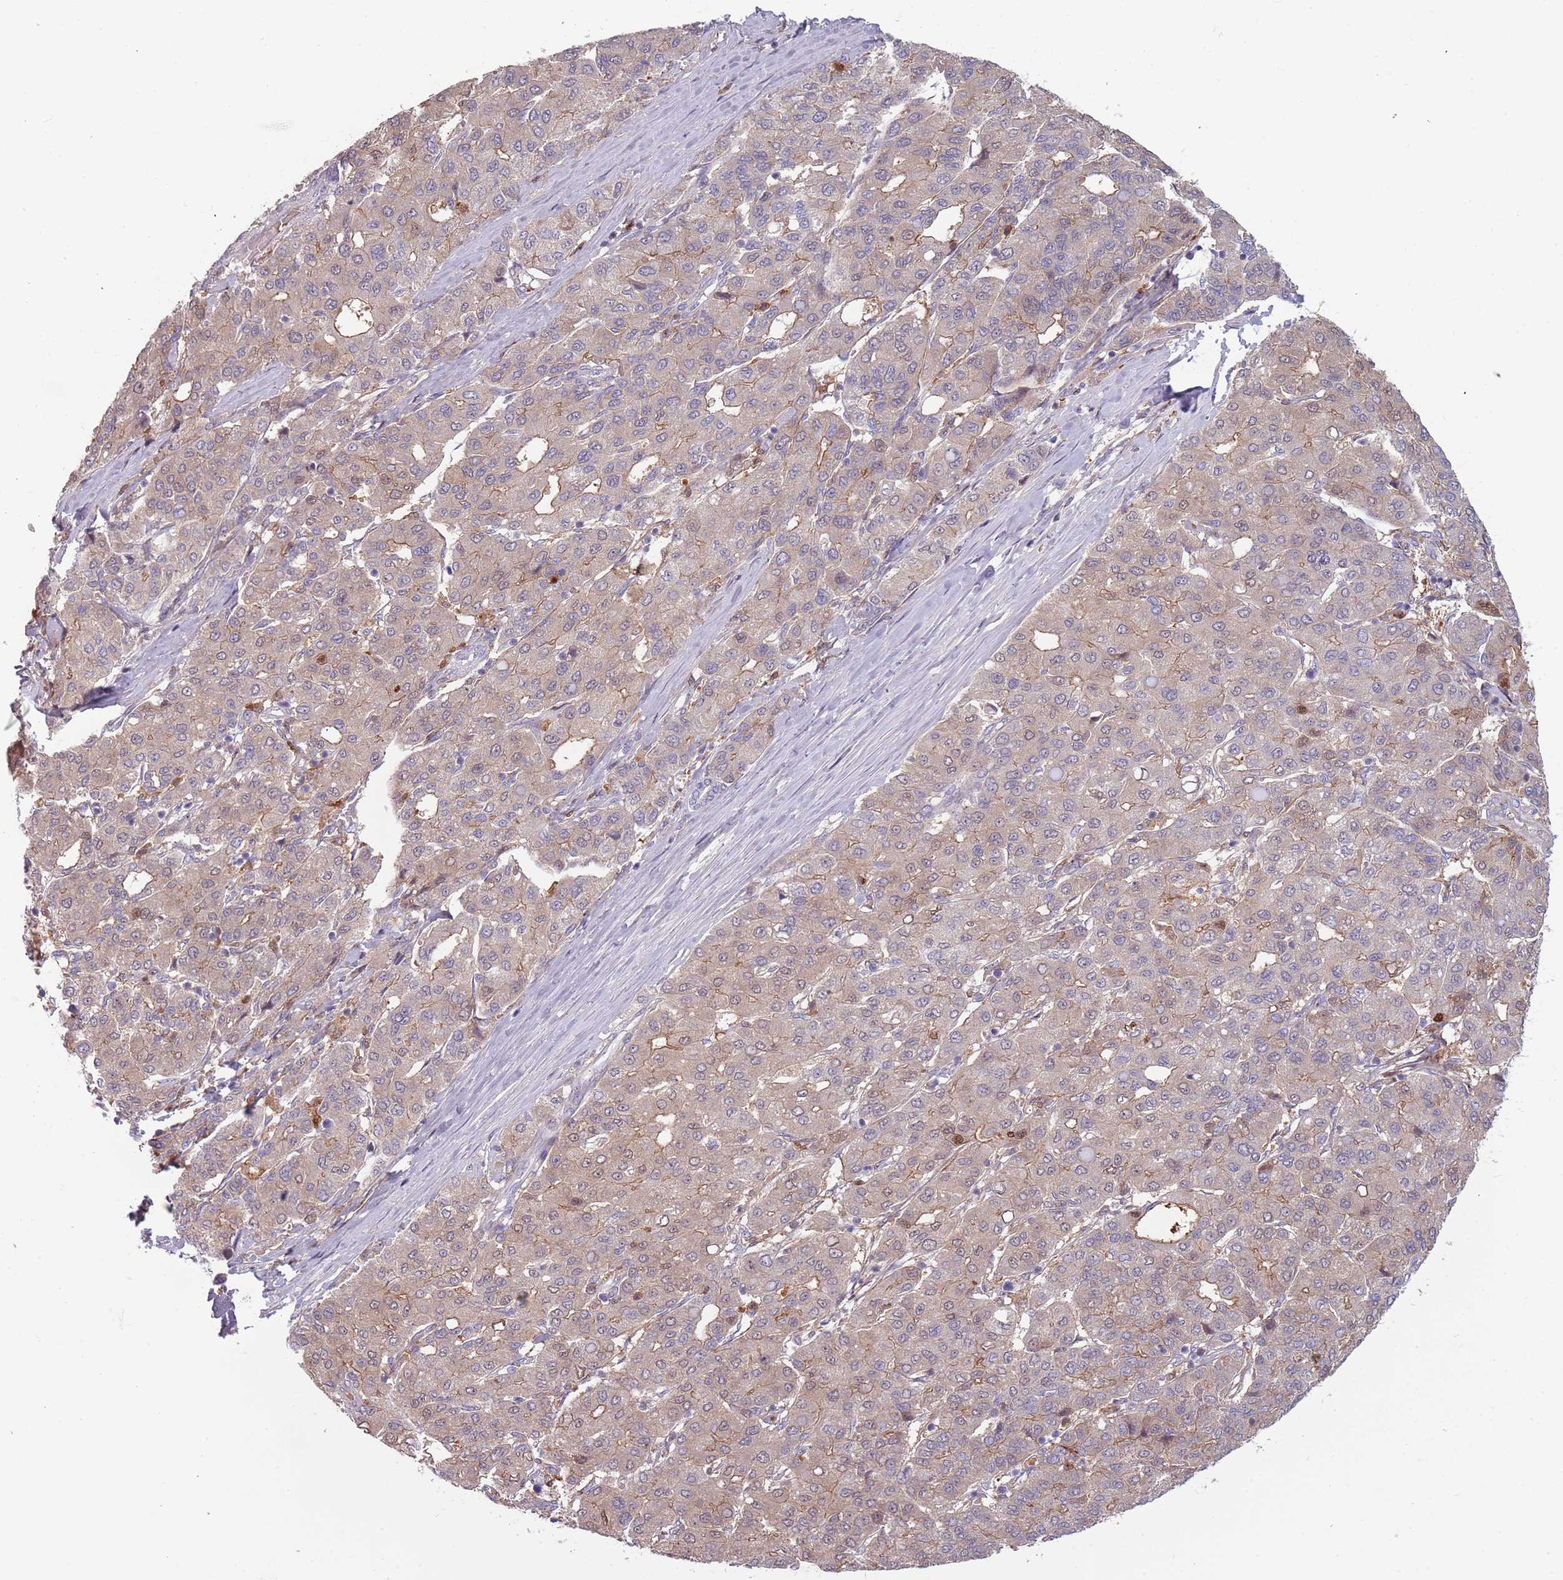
{"staining": {"intensity": "weak", "quantity": "<25%", "location": "cytoplasmic/membranous"}, "tissue": "liver cancer", "cell_type": "Tumor cells", "image_type": "cancer", "snomed": [{"axis": "morphology", "description": "Carcinoma, Hepatocellular, NOS"}, {"axis": "topography", "description": "Liver"}], "caption": "This is a histopathology image of immunohistochemistry staining of liver hepatocellular carcinoma, which shows no positivity in tumor cells.", "gene": "NADK", "patient": {"sex": "male", "age": 65}}